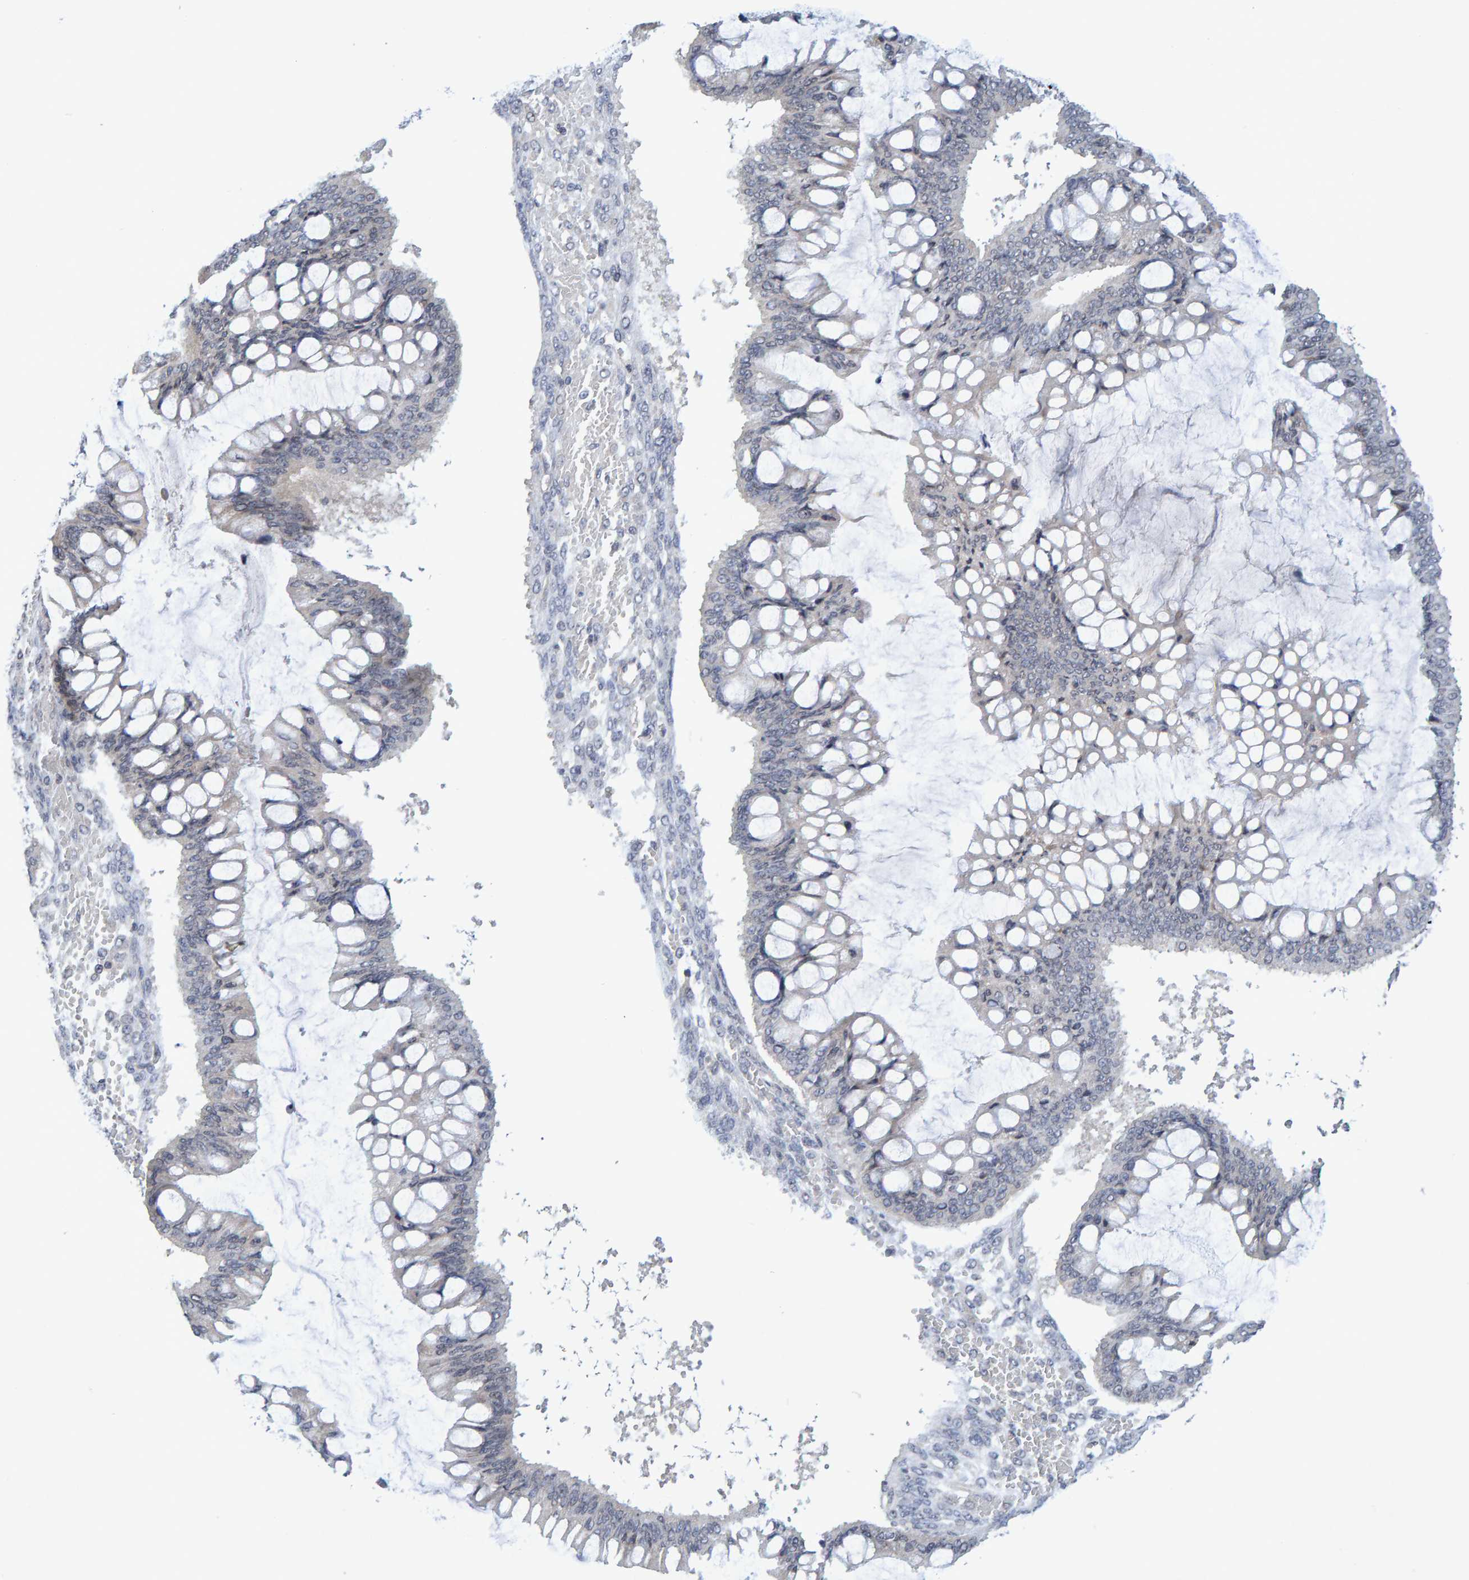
{"staining": {"intensity": "negative", "quantity": "none", "location": "none"}, "tissue": "ovarian cancer", "cell_type": "Tumor cells", "image_type": "cancer", "snomed": [{"axis": "morphology", "description": "Cystadenocarcinoma, mucinous, NOS"}, {"axis": "topography", "description": "Ovary"}], "caption": "DAB immunohistochemical staining of human ovarian cancer (mucinous cystadenocarcinoma) exhibits no significant expression in tumor cells. The staining was performed using DAB to visualize the protein expression in brown, while the nuclei were stained in blue with hematoxylin (Magnification: 20x).", "gene": "CDH2", "patient": {"sex": "female", "age": 73}}